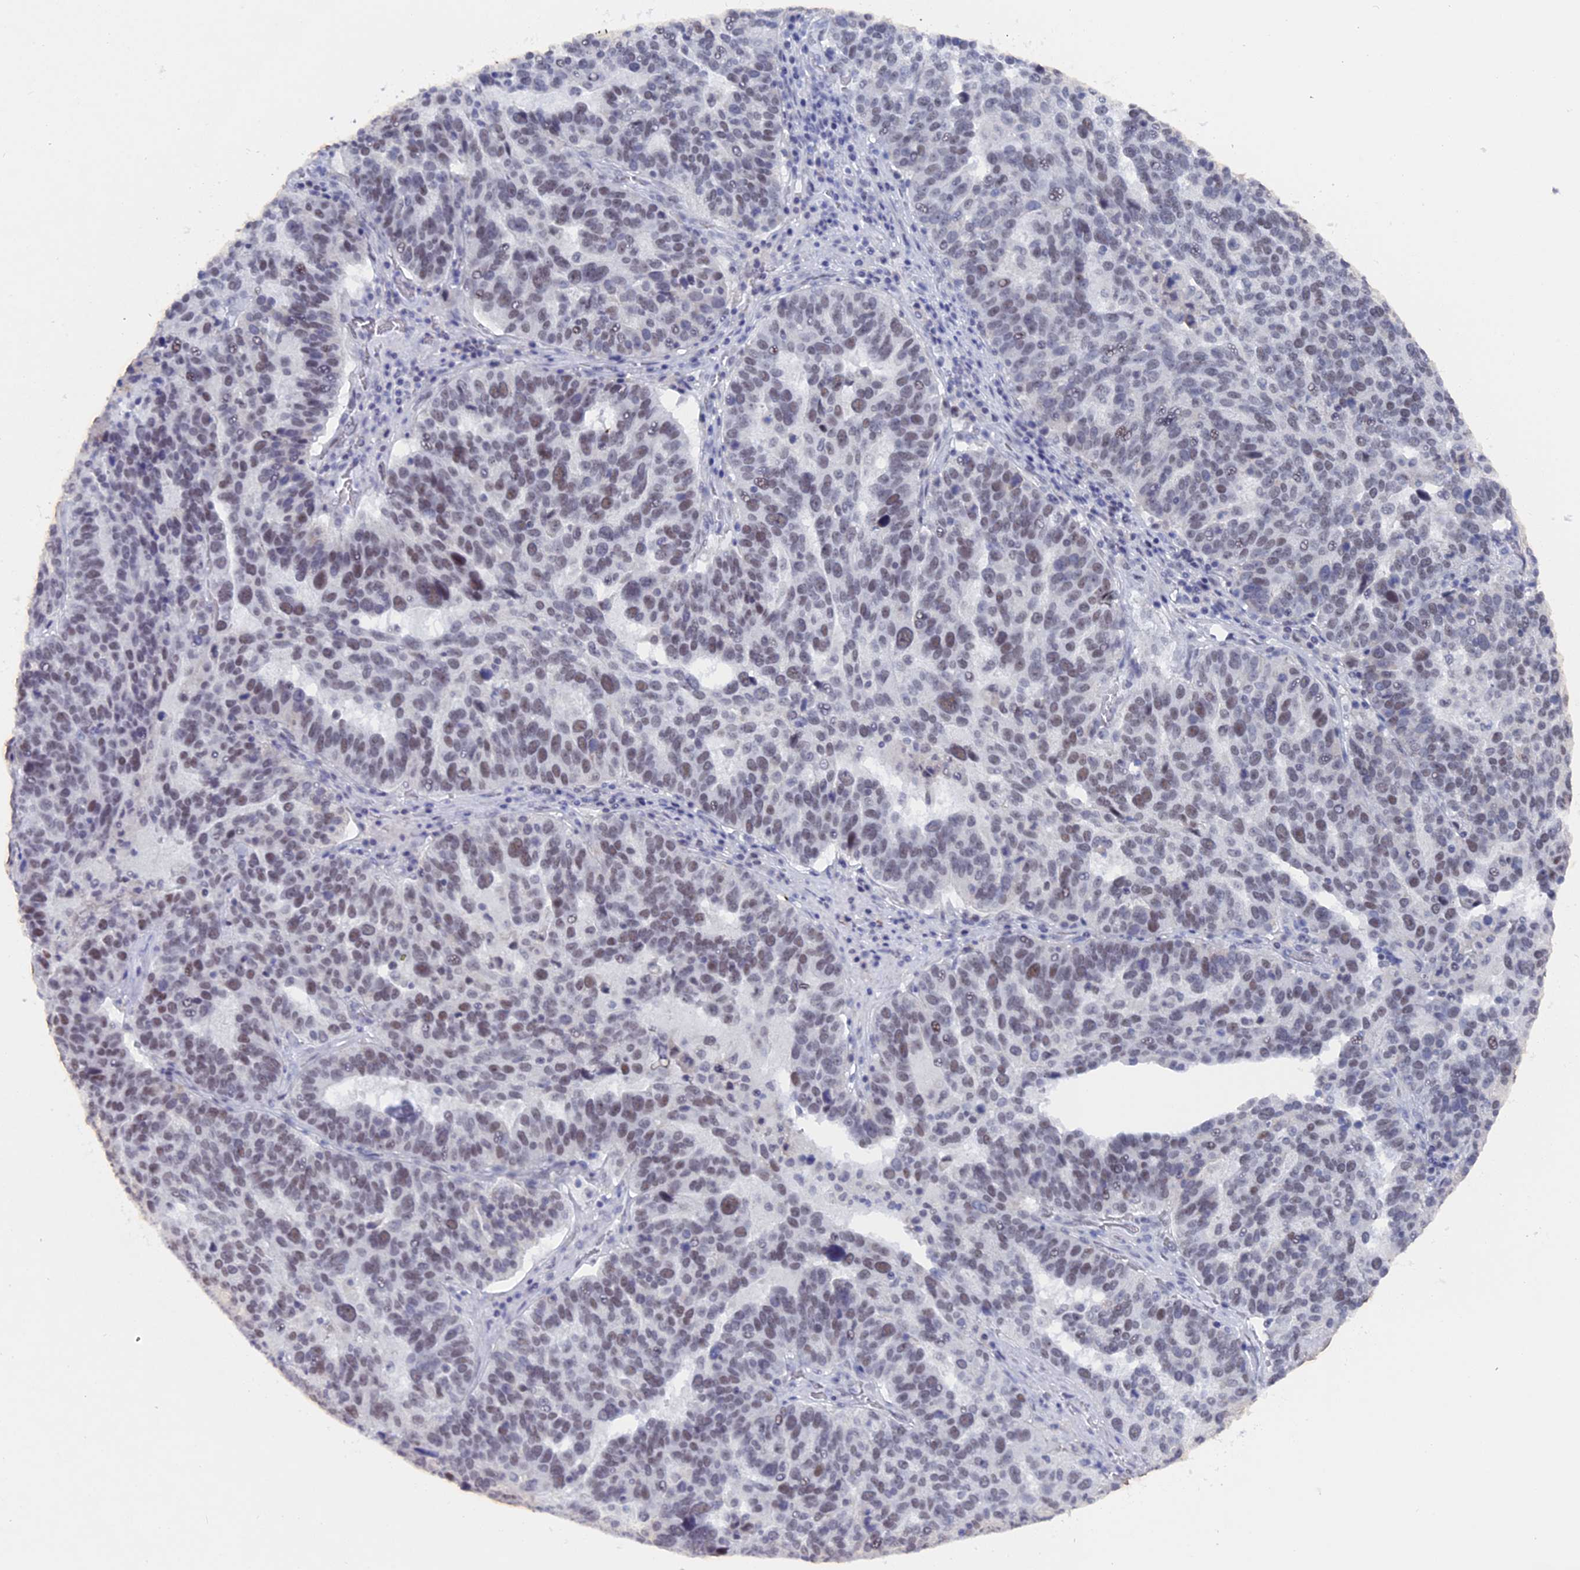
{"staining": {"intensity": "weak", "quantity": ">75%", "location": "nuclear"}, "tissue": "ovarian cancer", "cell_type": "Tumor cells", "image_type": "cancer", "snomed": [{"axis": "morphology", "description": "Cystadenocarcinoma, serous, NOS"}, {"axis": "topography", "description": "Ovary"}], "caption": "Ovarian cancer was stained to show a protein in brown. There is low levels of weak nuclear expression in approximately >75% of tumor cells.", "gene": "BRD2", "patient": {"sex": "female", "age": 59}}